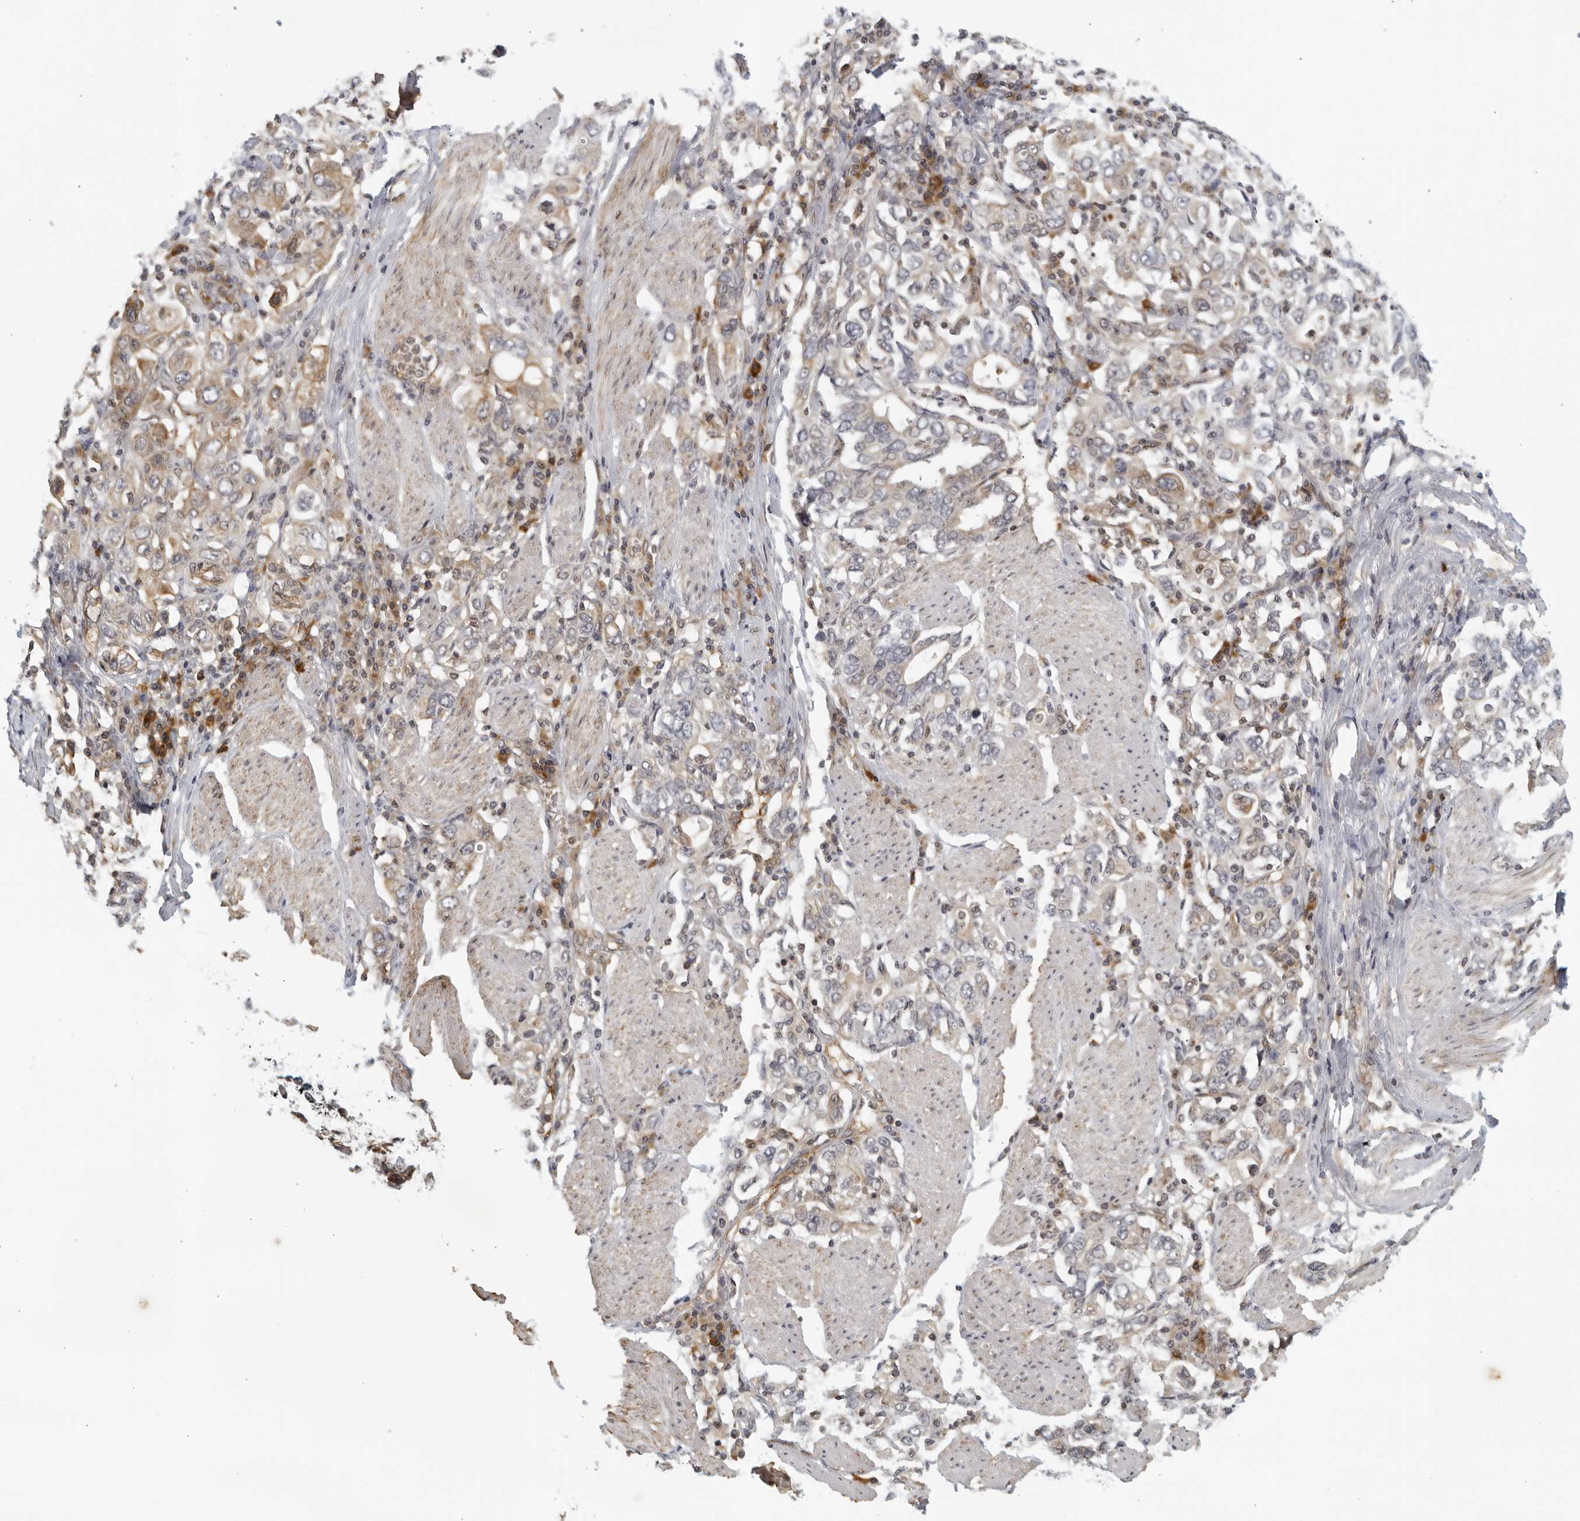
{"staining": {"intensity": "weak", "quantity": ">75%", "location": "cytoplasmic/membranous"}, "tissue": "stomach cancer", "cell_type": "Tumor cells", "image_type": "cancer", "snomed": [{"axis": "morphology", "description": "Adenocarcinoma, NOS"}, {"axis": "topography", "description": "Stomach, upper"}], "caption": "Immunohistochemistry of human stomach cancer (adenocarcinoma) displays low levels of weak cytoplasmic/membranous expression in approximately >75% of tumor cells.", "gene": "SERTAD4", "patient": {"sex": "male", "age": 62}}